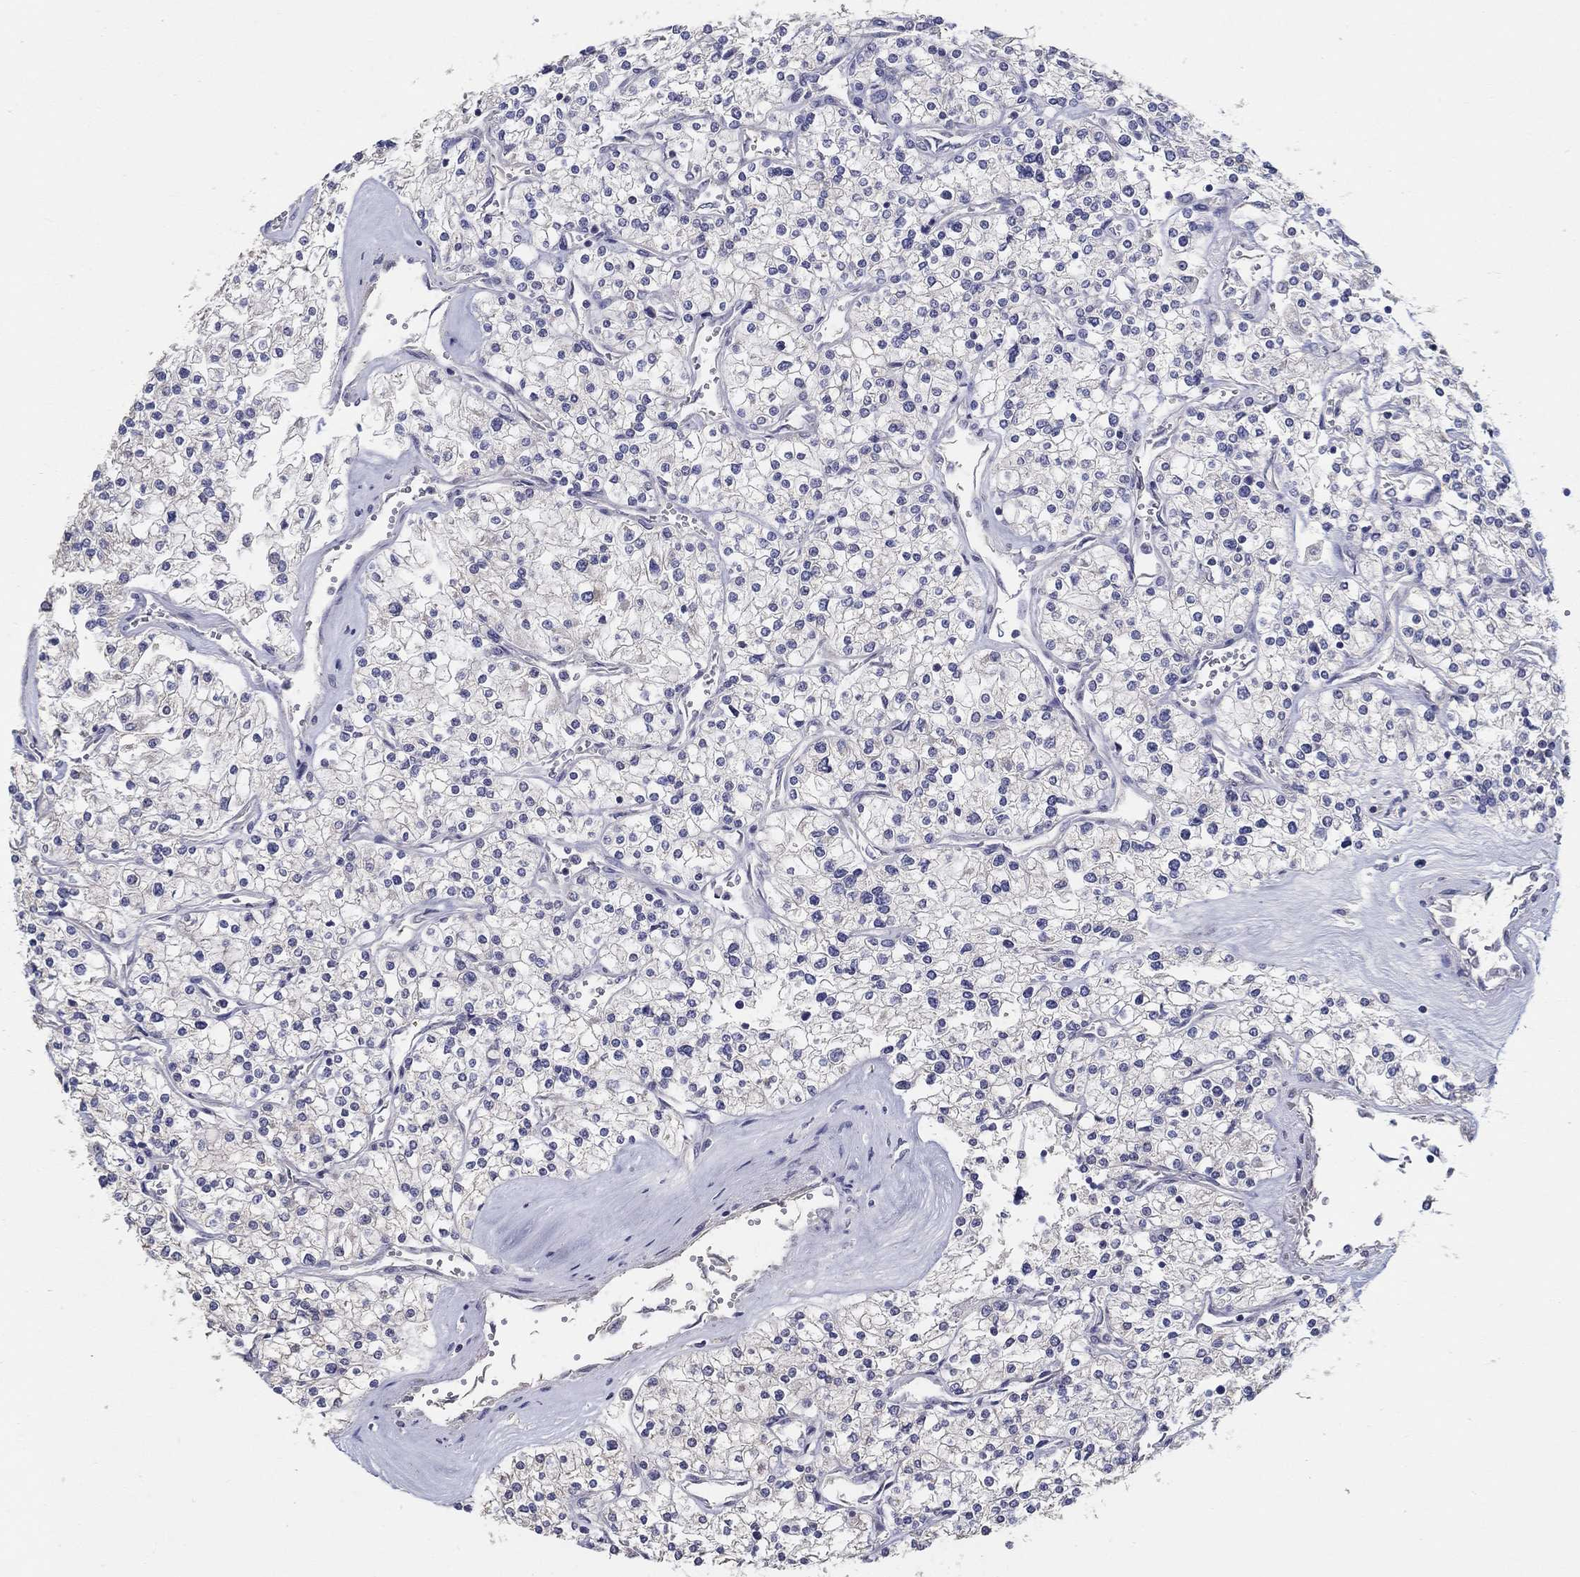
{"staining": {"intensity": "negative", "quantity": "none", "location": "none"}, "tissue": "renal cancer", "cell_type": "Tumor cells", "image_type": "cancer", "snomed": [{"axis": "morphology", "description": "Adenocarcinoma, NOS"}, {"axis": "topography", "description": "Kidney"}], "caption": "Immunohistochemical staining of human renal adenocarcinoma exhibits no significant staining in tumor cells.", "gene": "DOCK3", "patient": {"sex": "male", "age": 80}}